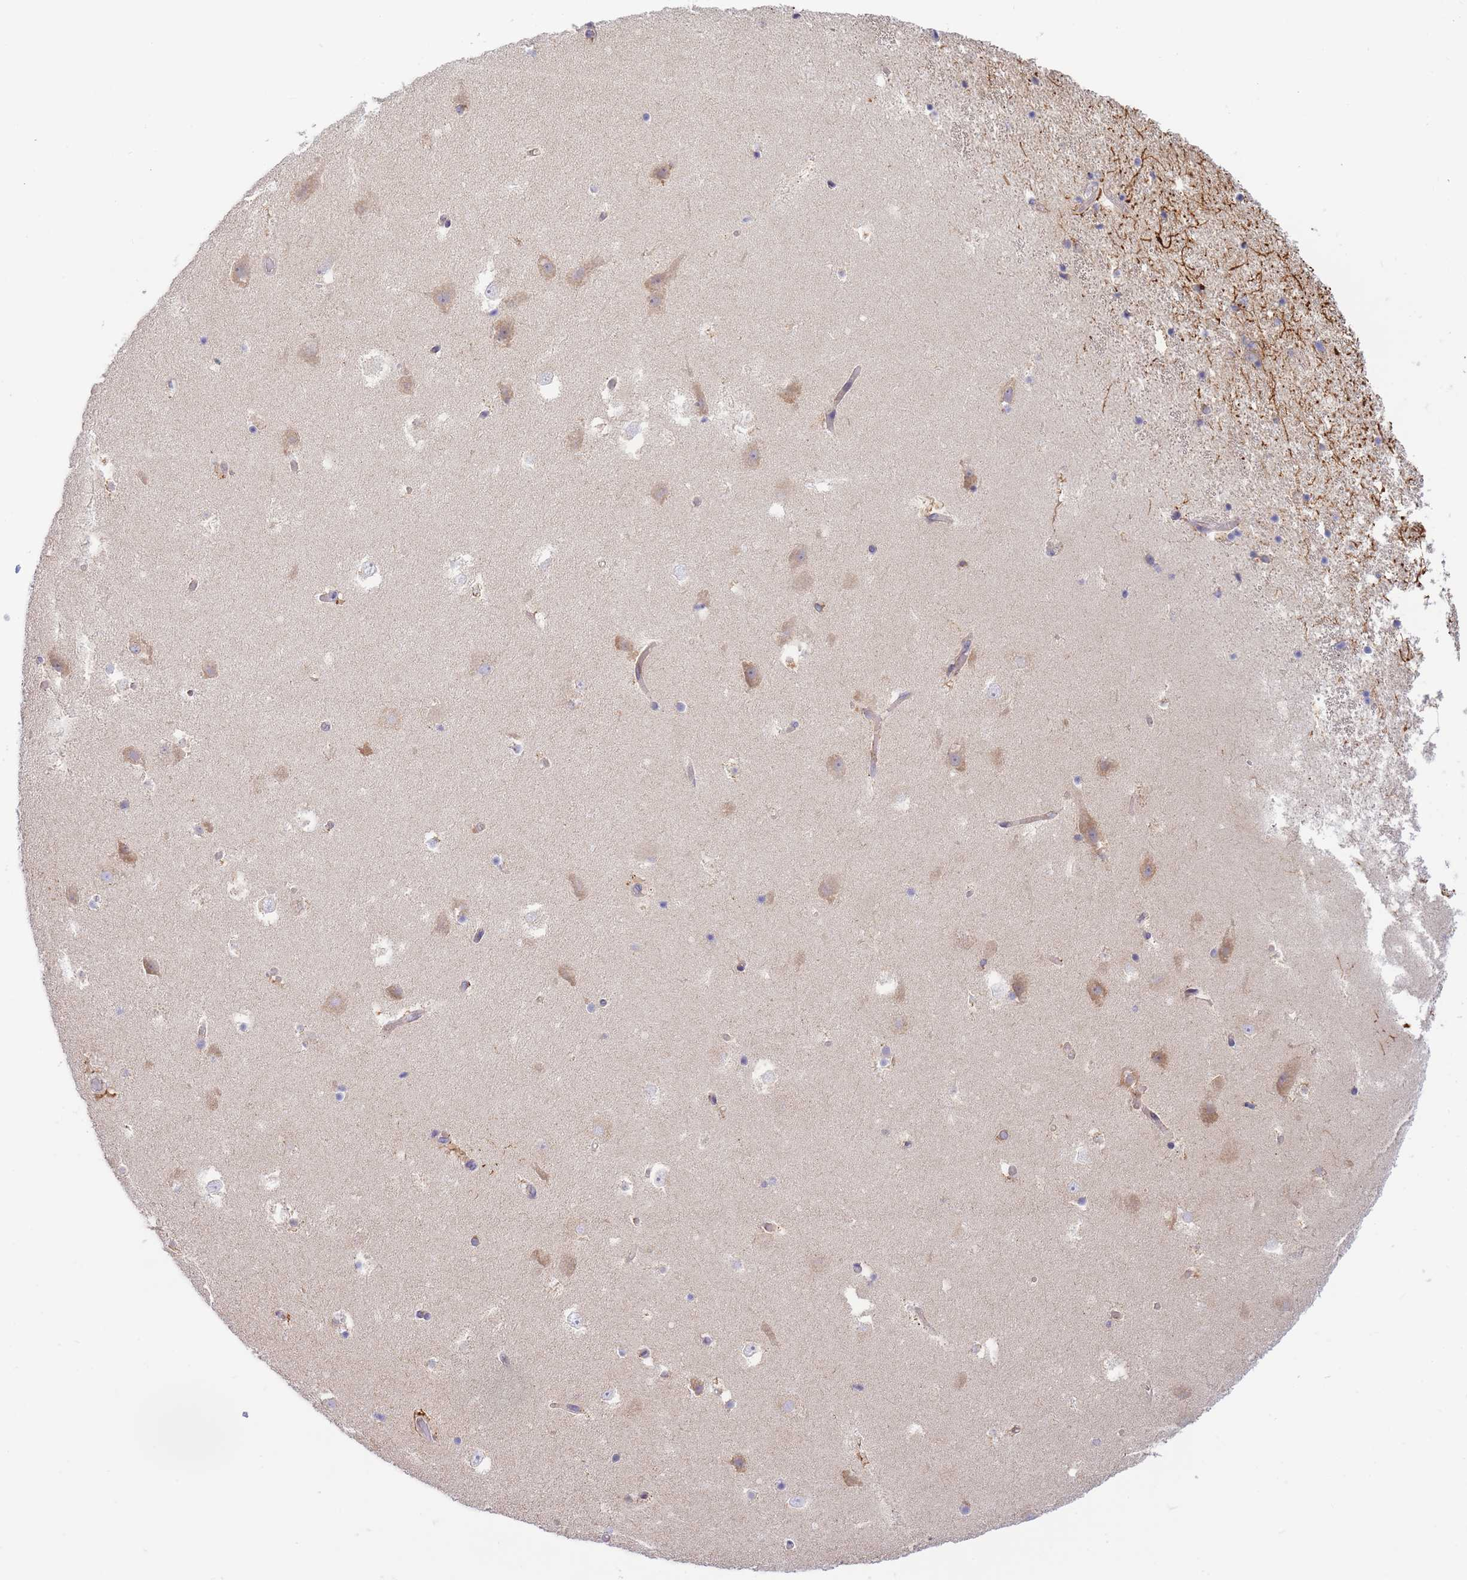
{"staining": {"intensity": "moderate", "quantity": "<25%", "location": "cytoplasmic/membranous"}, "tissue": "hippocampus", "cell_type": "Glial cells", "image_type": "normal", "snomed": [{"axis": "morphology", "description": "Normal tissue, NOS"}, {"axis": "topography", "description": "Hippocampus"}], "caption": "Immunohistochemical staining of unremarkable human hippocampus shows low levels of moderate cytoplasmic/membranous positivity in about <25% of glial cells. (IHC, brightfield microscopy, high magnification).", "gene": "SH2B2", "patient": {"sex": "female", "age": 52}}